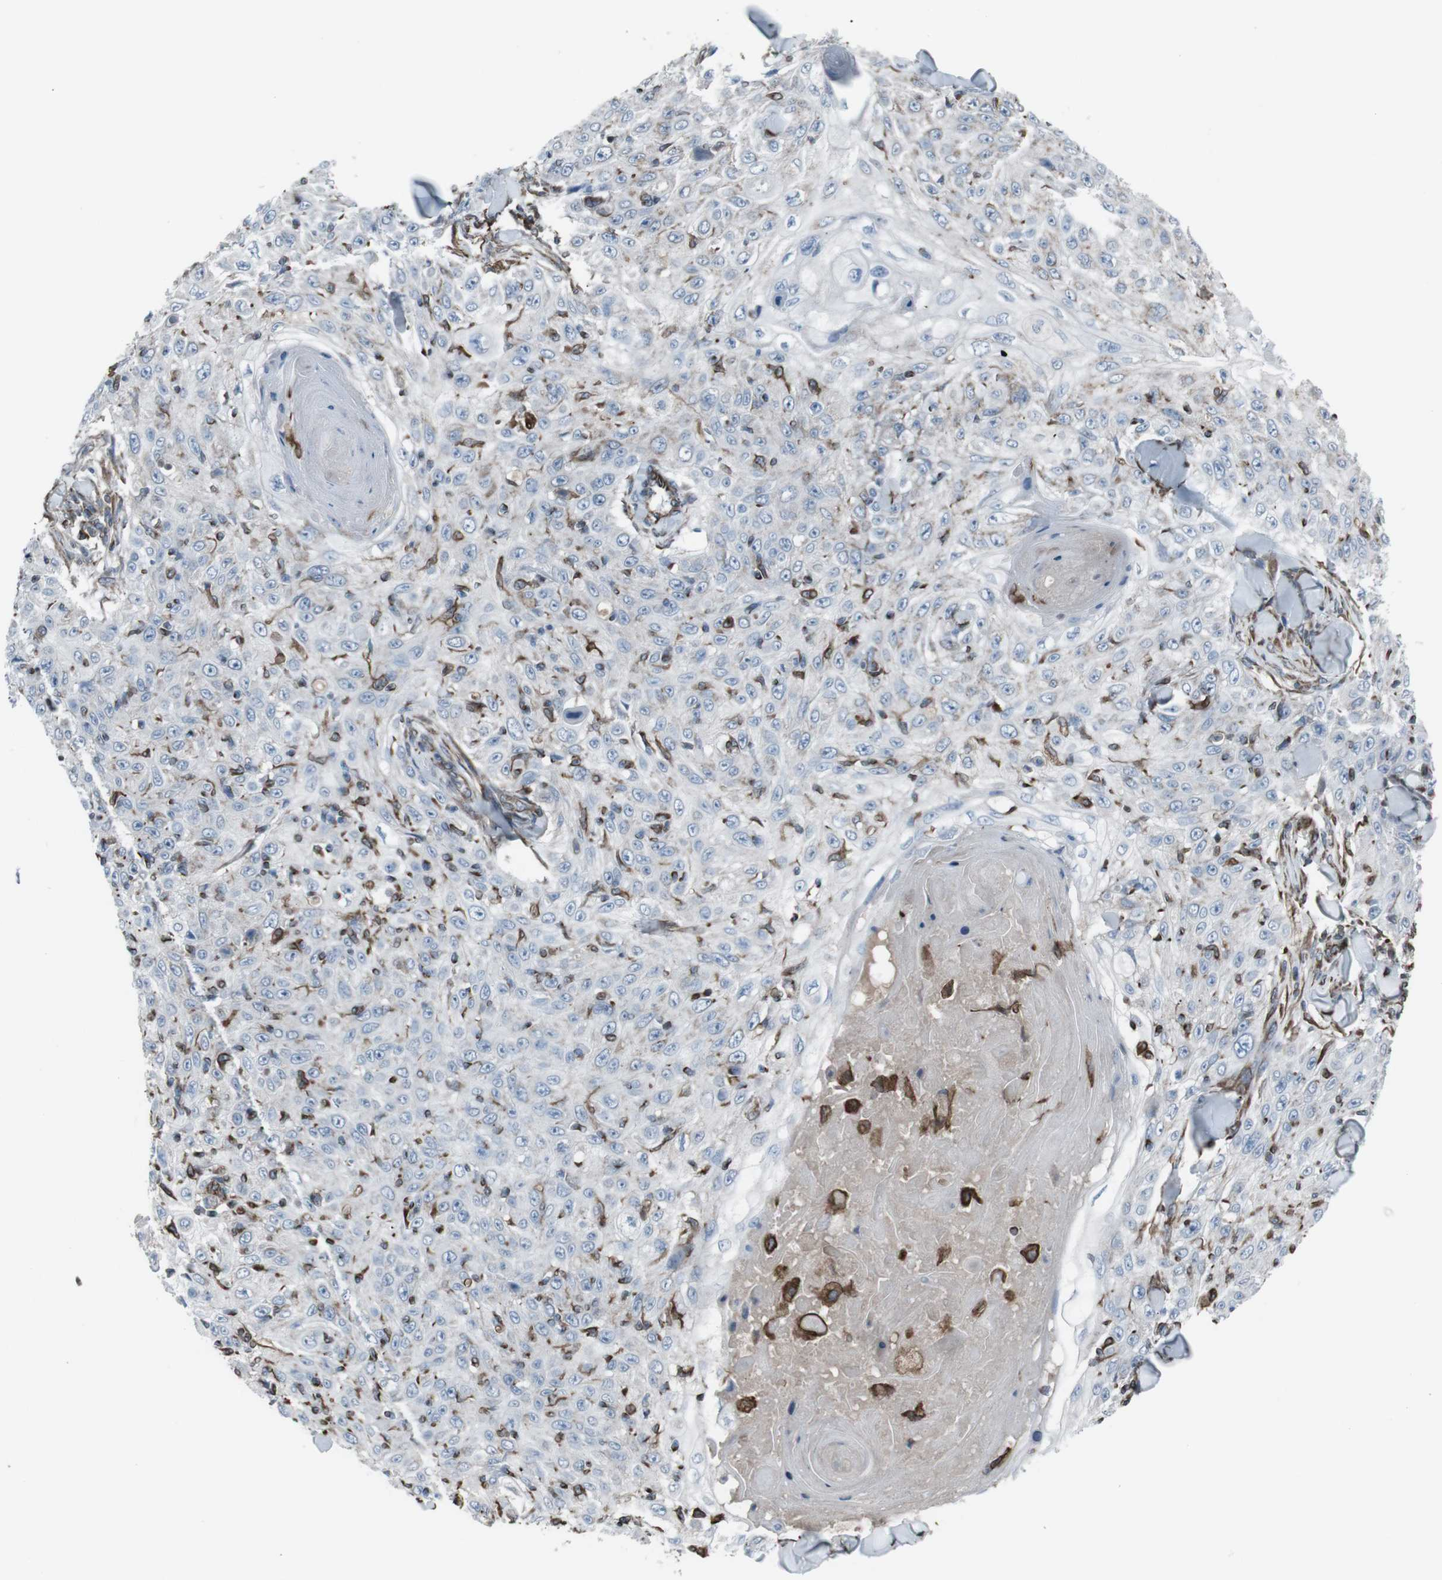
{"staining": {"intensity": "negative", "quantity": "none", "location": "none"}, "tissue": "skin cancer", "cell_type": "Tumor cells", "image_type": "cancer", "snomed": [{"axis": "morphology", "description": "Squamous cell carcinoma, NOS"}, {"axis": "topography", "description": "Skin"}], "caption": "Tumor cells are negative for protein expression in human skin squamous cell carcinoma.", "gene": "TMEM141", "patient": {"sex": "male", "age": 86}}